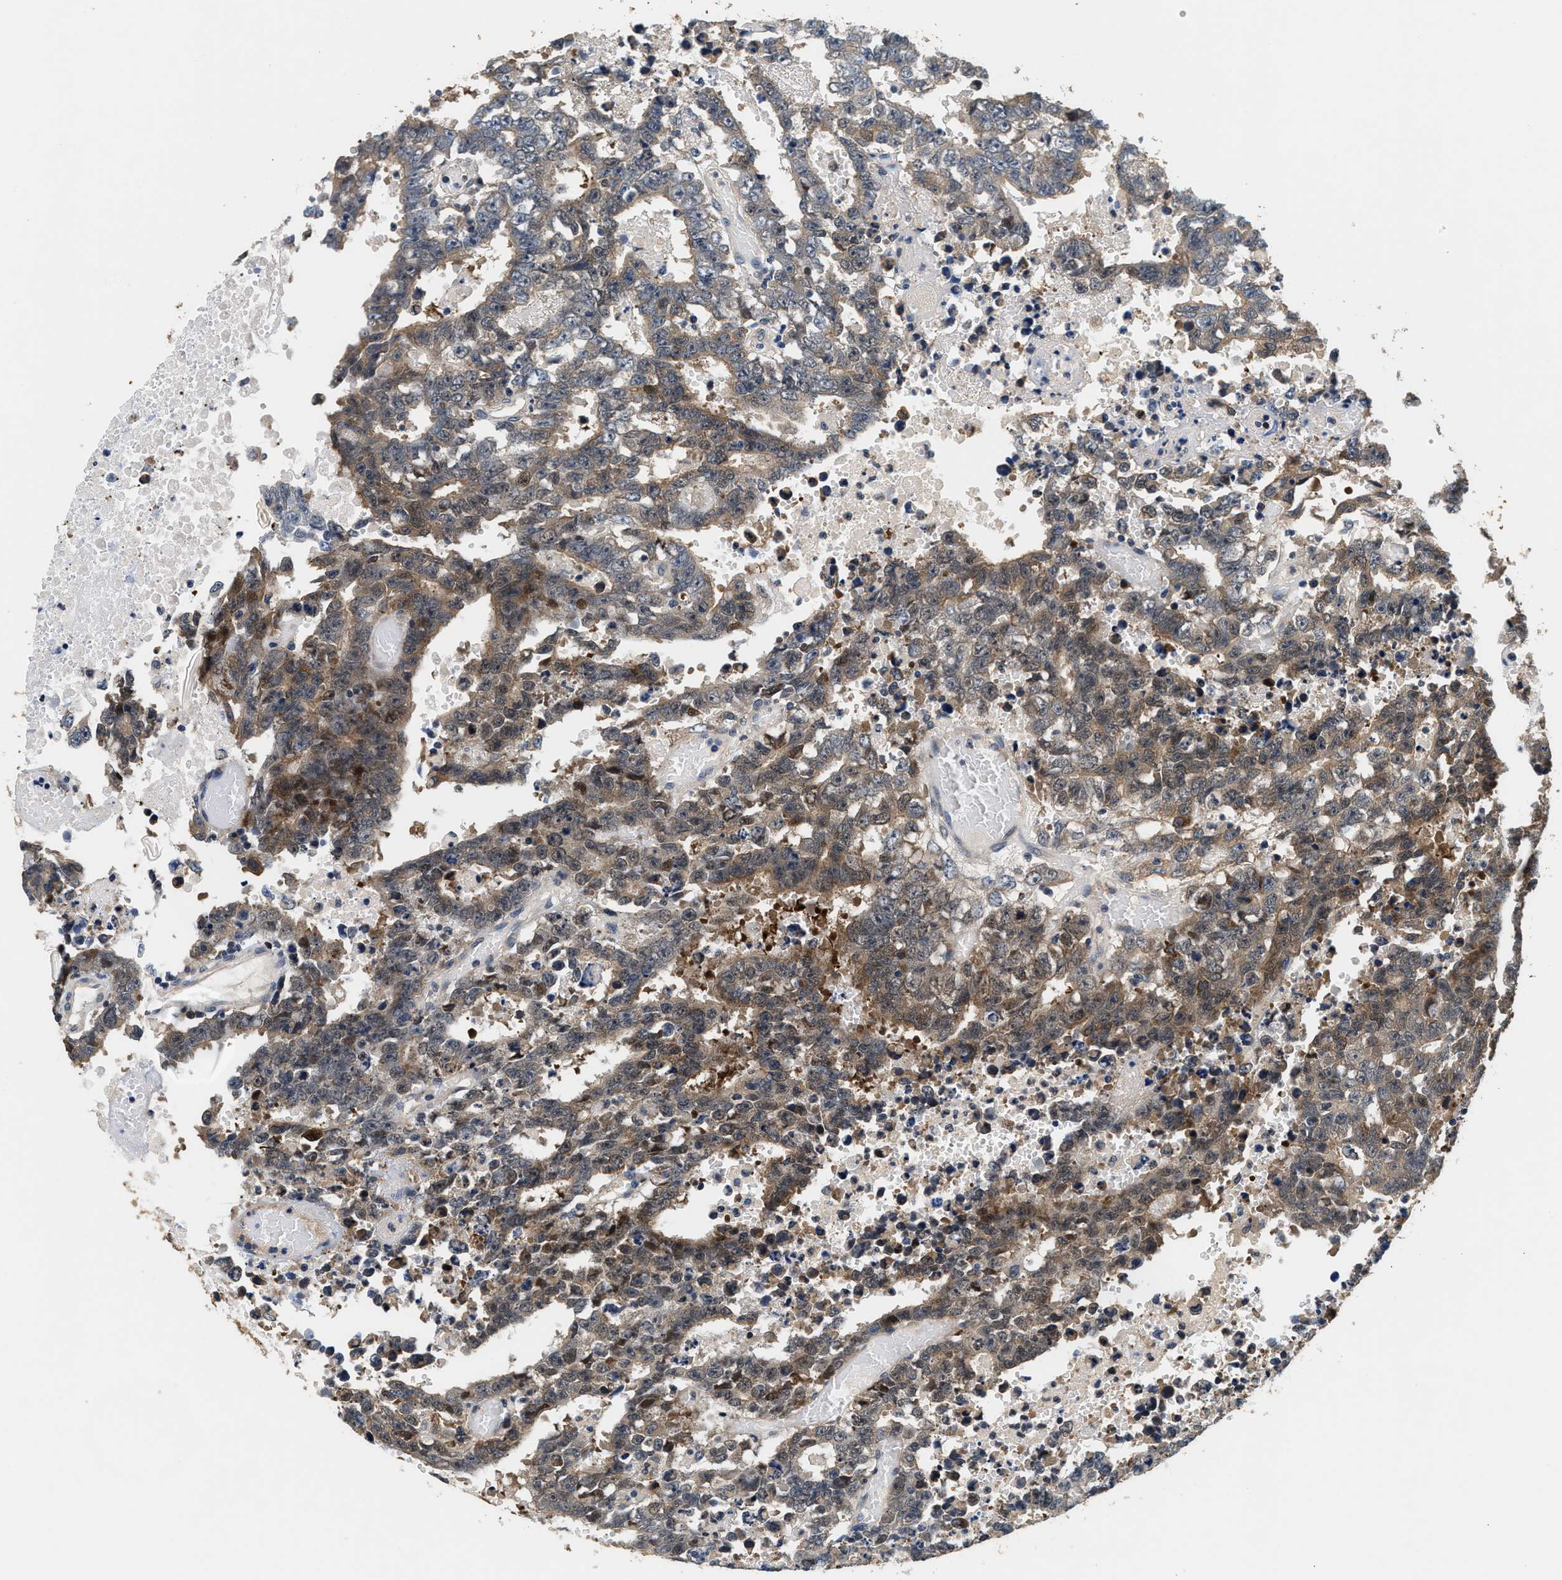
{"staining": {"intensity": "weak", "quantity": "25%-75%", "location": "cytoplasmic/membranous"}, "tissue": "testis cancer", "cell_type": "Tumor cells", "image_type": "cancer", "snomed": [{"axis": "morphology", "description": "Carcinoma, Embryonal, NOS"}, {"axis": "topography", "description": "Testis"}], "caption": "Immunohistochemical staining of embryonal carcinoma (testis) reveals weak cytoplasmic/membranous protein staining in approximately 25%-75% of tumor cells.", "gene": "PHPT1", "patient": {"sex": "male", "age": 25}}